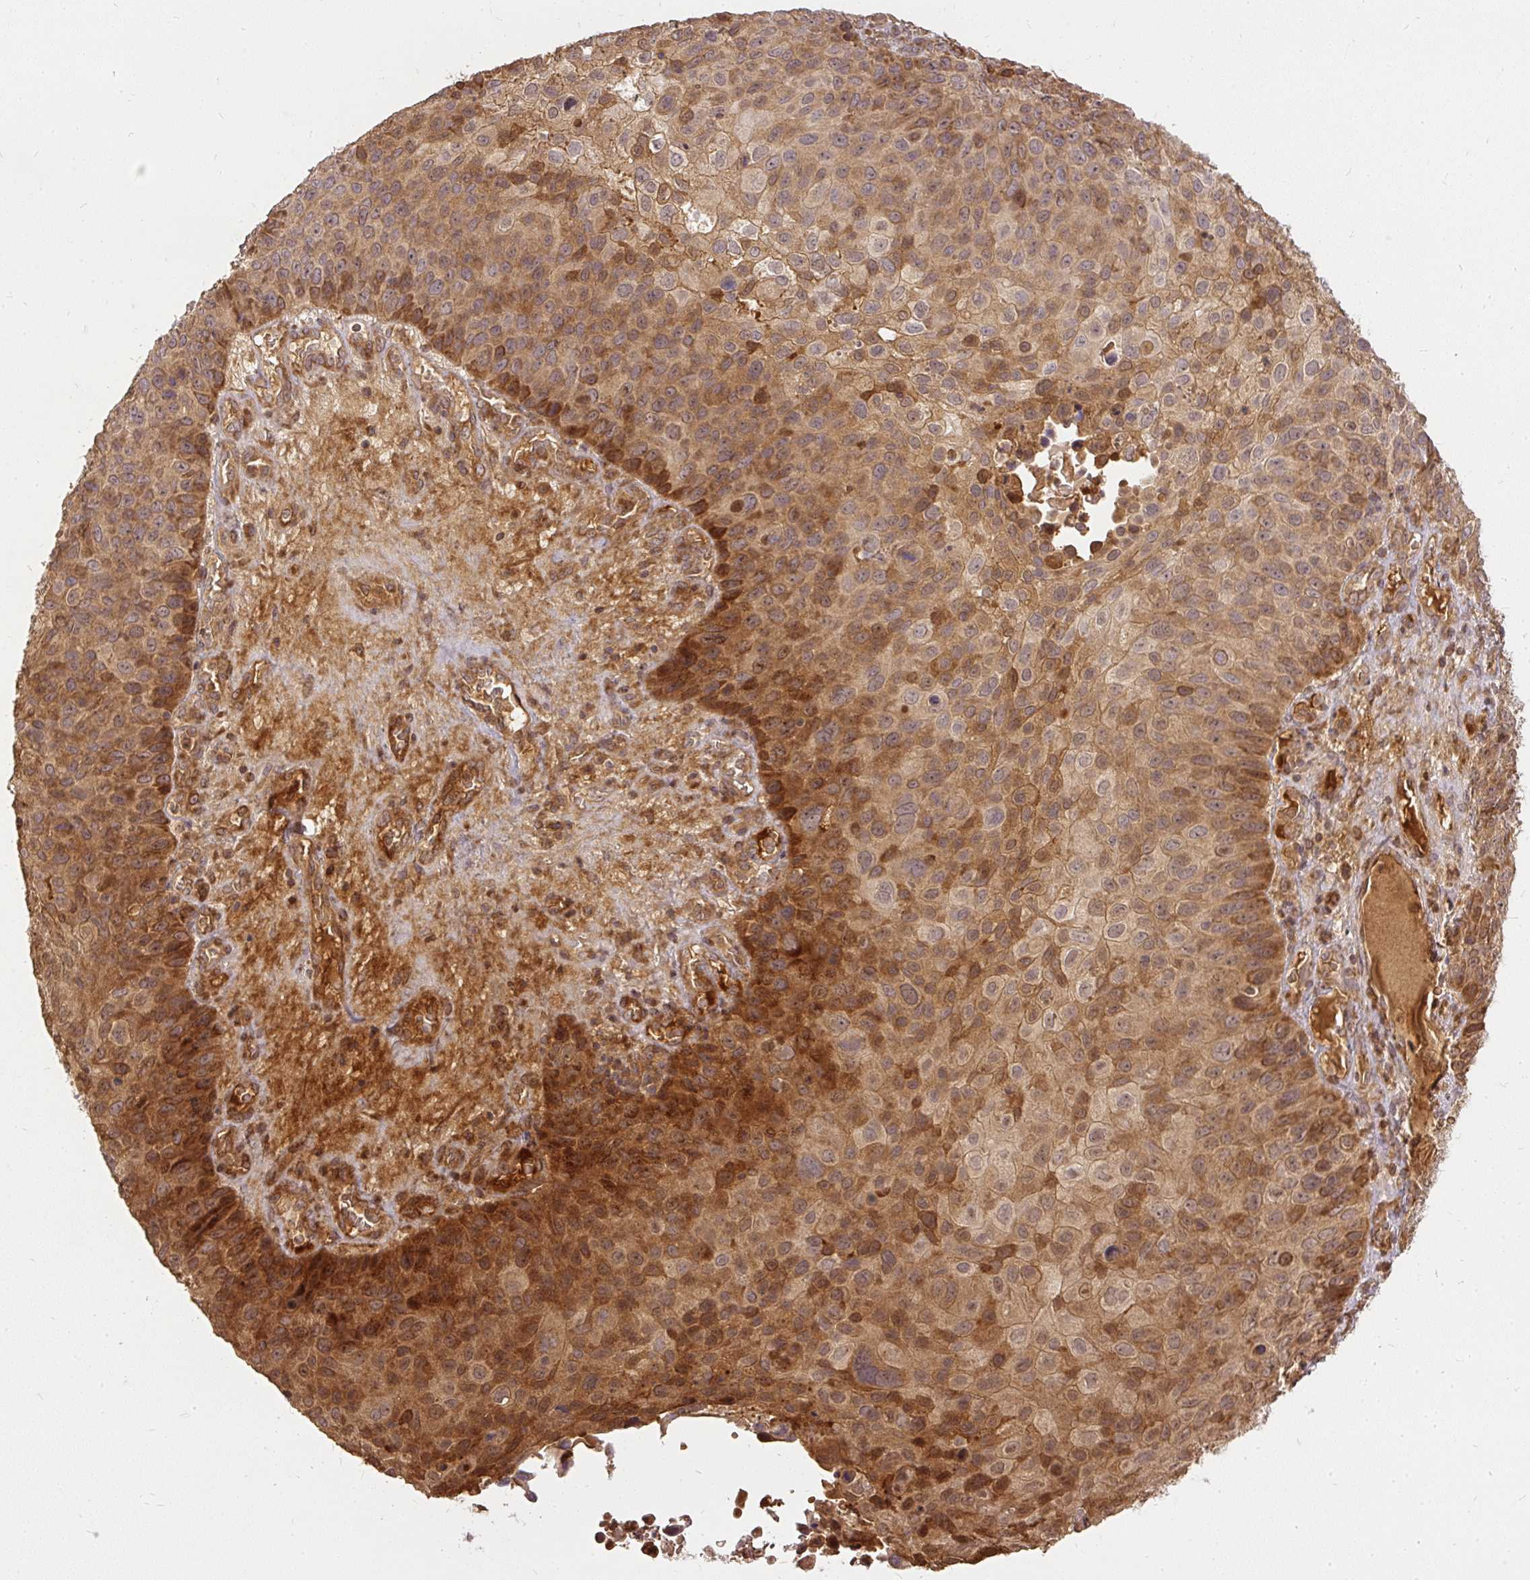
{"staining": {"intensity": "moderate", "quantity": ">75%", "location": "cytoplasmic/membranous"}, "tissue": "skin cancer", "cell_type": "Tumor cells", "image_type": "cancer", "snomed": [{"axis": "morphology", "description": "Squamous cell carcinoma, NOS"}, {"axis": "topography", "description": "Skin"}], "caption": "Approximately >75% of tumor cells in human skin cancer display moderate cytoplasmic/membranous protein staining as visualized by brown immunohistochemical staining.", "gene": "AP5S1", "patient": {"sex": "male", "age": 87}}